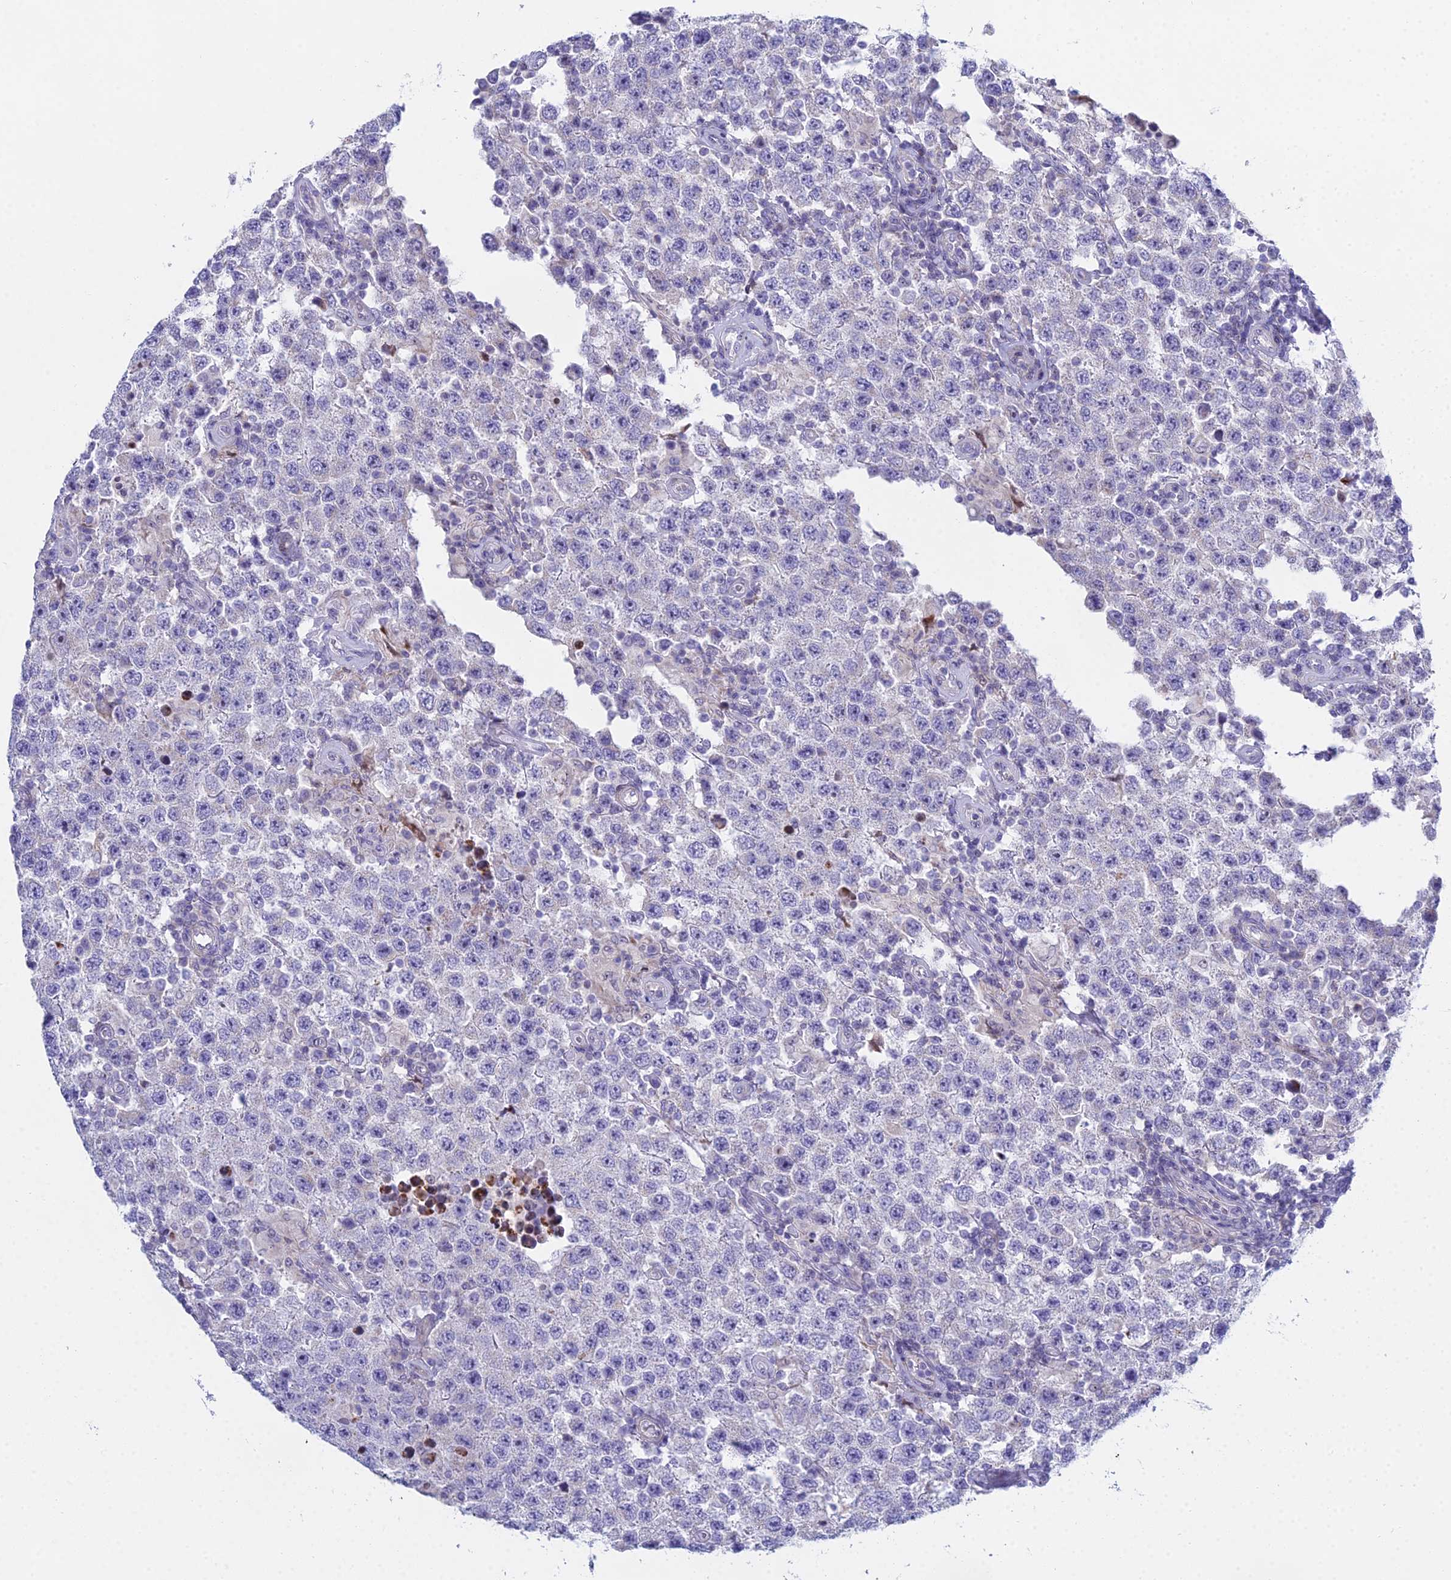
{"staining": {"intensity": "negative", "quantity": "none", "location": "none"}, "tissue": "testis cancer", "cell_type": "Tumor cells", "image_type": "cancer", "snomed": [{"axis": "morphology", "description": "Normal tissue, NOS"}, {"axis": "morphology", "description": "Urothelial carcinoma, High grade"}, {"axis": "morphology", "description": "Seminoma, NOS"}, {"axis": "morphology", "description": "Carcinoma, Embryonal, NOS"}, {"axis": "topography", "description": "Urinary bladder"}, {"axis": "topography", "description": "Testis"}], "caption": "High power microscopy histopathology image of an immunohistochemistry (IHC) photomicrograph of embryonal carcinoma (testis), revealing no significant positivity in tumor cells.", "gene": "PRR13", "patient": {"sex": "male", "age": 41}}